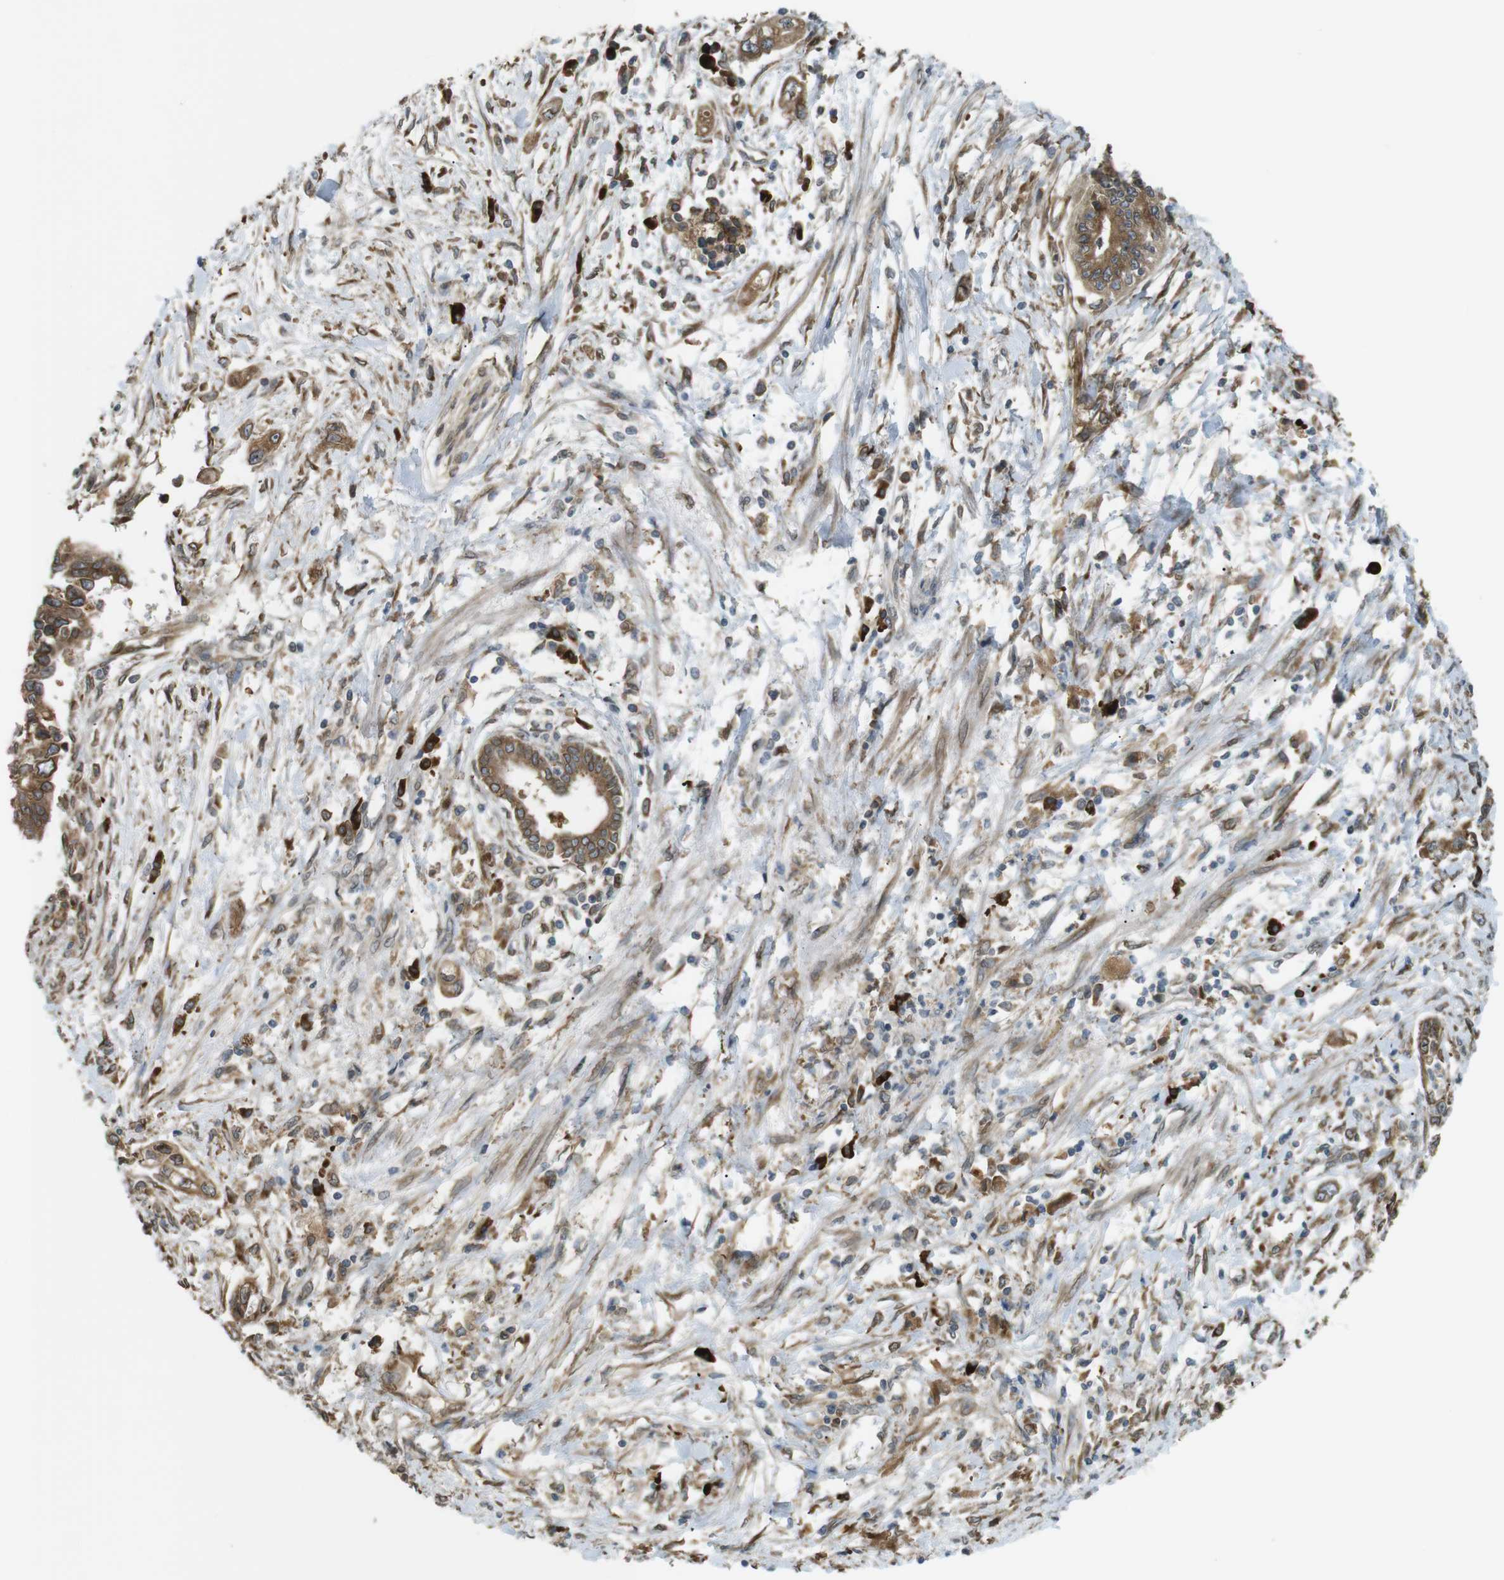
{"staining": {"intensity": "moderate", "quantity": ">75%", "location": "cytoplasmic/membranous"}, "tissue": "pancreatic cancer", "cell_type": "Tumor cells", "image_type": "cancer", "snomed": [{"axis": "morphology", "description": "Adenocarcinoma, NOS"}, {"axis": "topography", "description": "Pancreas"}], "caption": "The immunohistochemical stain highlights moderate cytoplasmic/membranous staining in tumor cells of pancreatic cancer (adenocarcinoma) tissue.", "gene": "TMED4", "patient": {"sex": "male", "age": 56}}